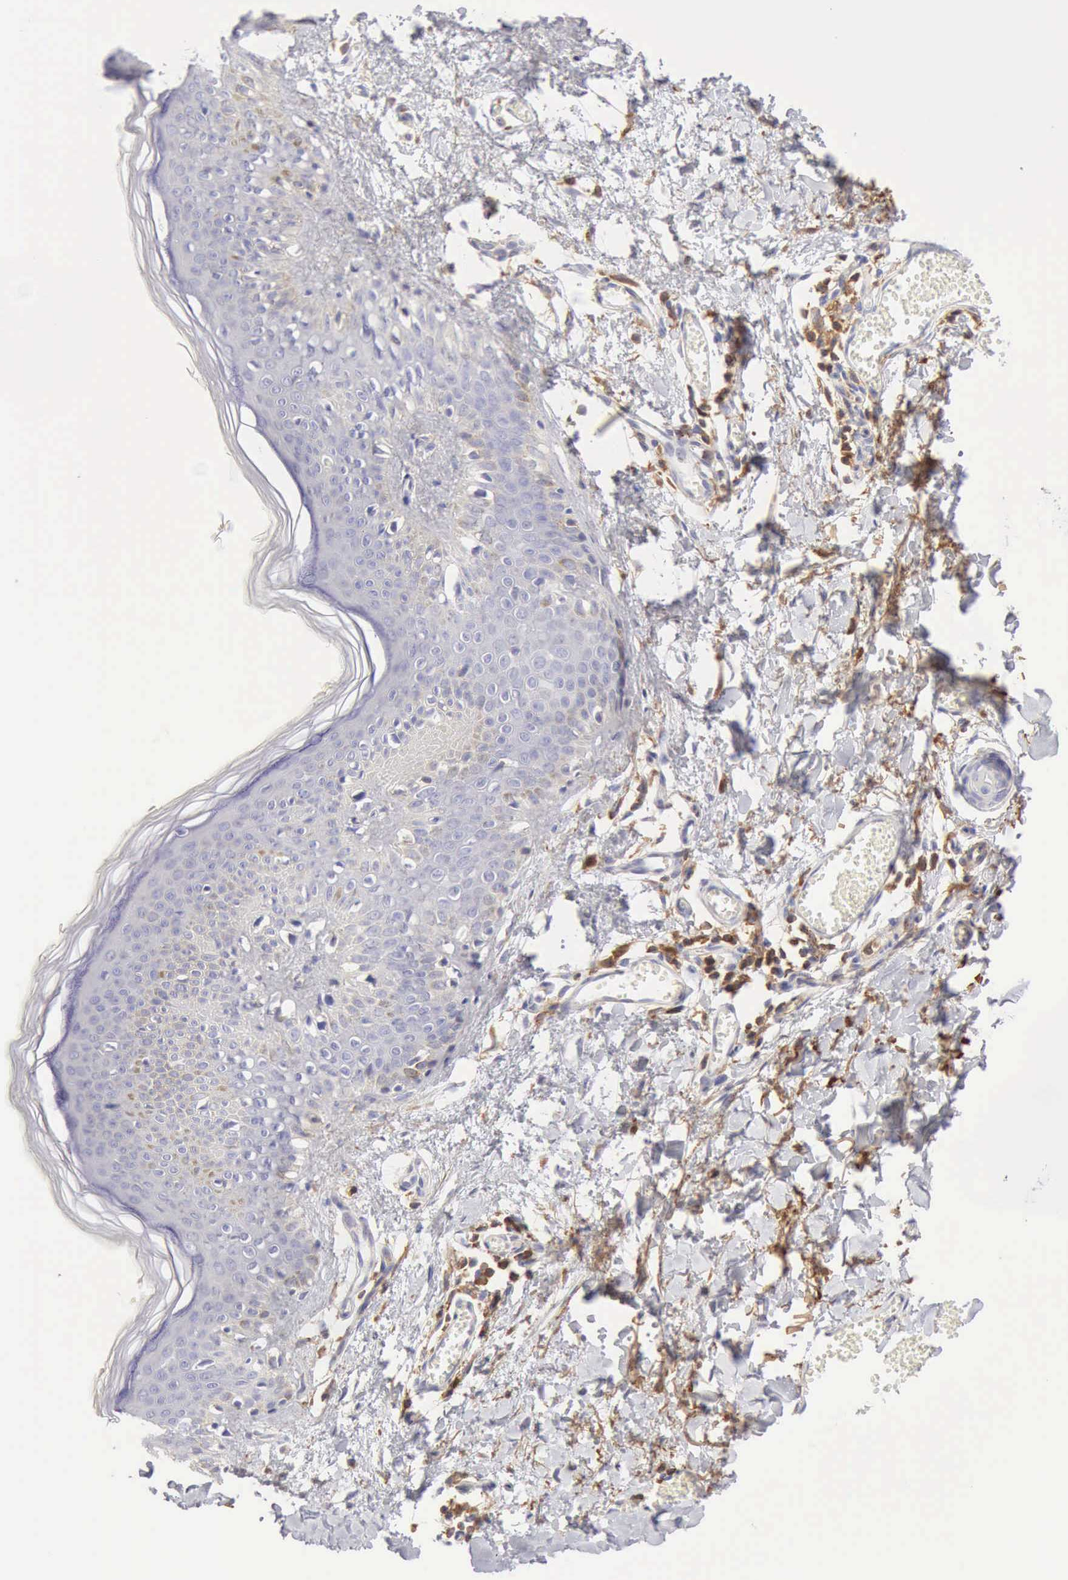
{"staining": {"intensity": "moderate", "quantity": "<25%", "location": "cytoplasmic/membranous"}, "tissue": "skin", "cell_type": "Fibroblasts", "image_type": "normal", "snomed": [{"axis": "morphology", "description": "Normal tissue, NOS"}, {"axis": "morphology", "description": "Sarcoma, NOS"}, {"axis": "topography", "description": "Skin"}, {"axis": "topography", "description": "Soft tissue"}], "caption": "Moderate cytoplasmic/membranous protein expression is seen in about <25% of fibroblasts in skin. Using DAB (3,3'-diaminobenzidine) (brown) and hematoxylin (blue) stains, captured at high magnification using brightfield microscopy.", "gene": "ARHGAP4", "patient": {"sex": "female", "age": 51}}